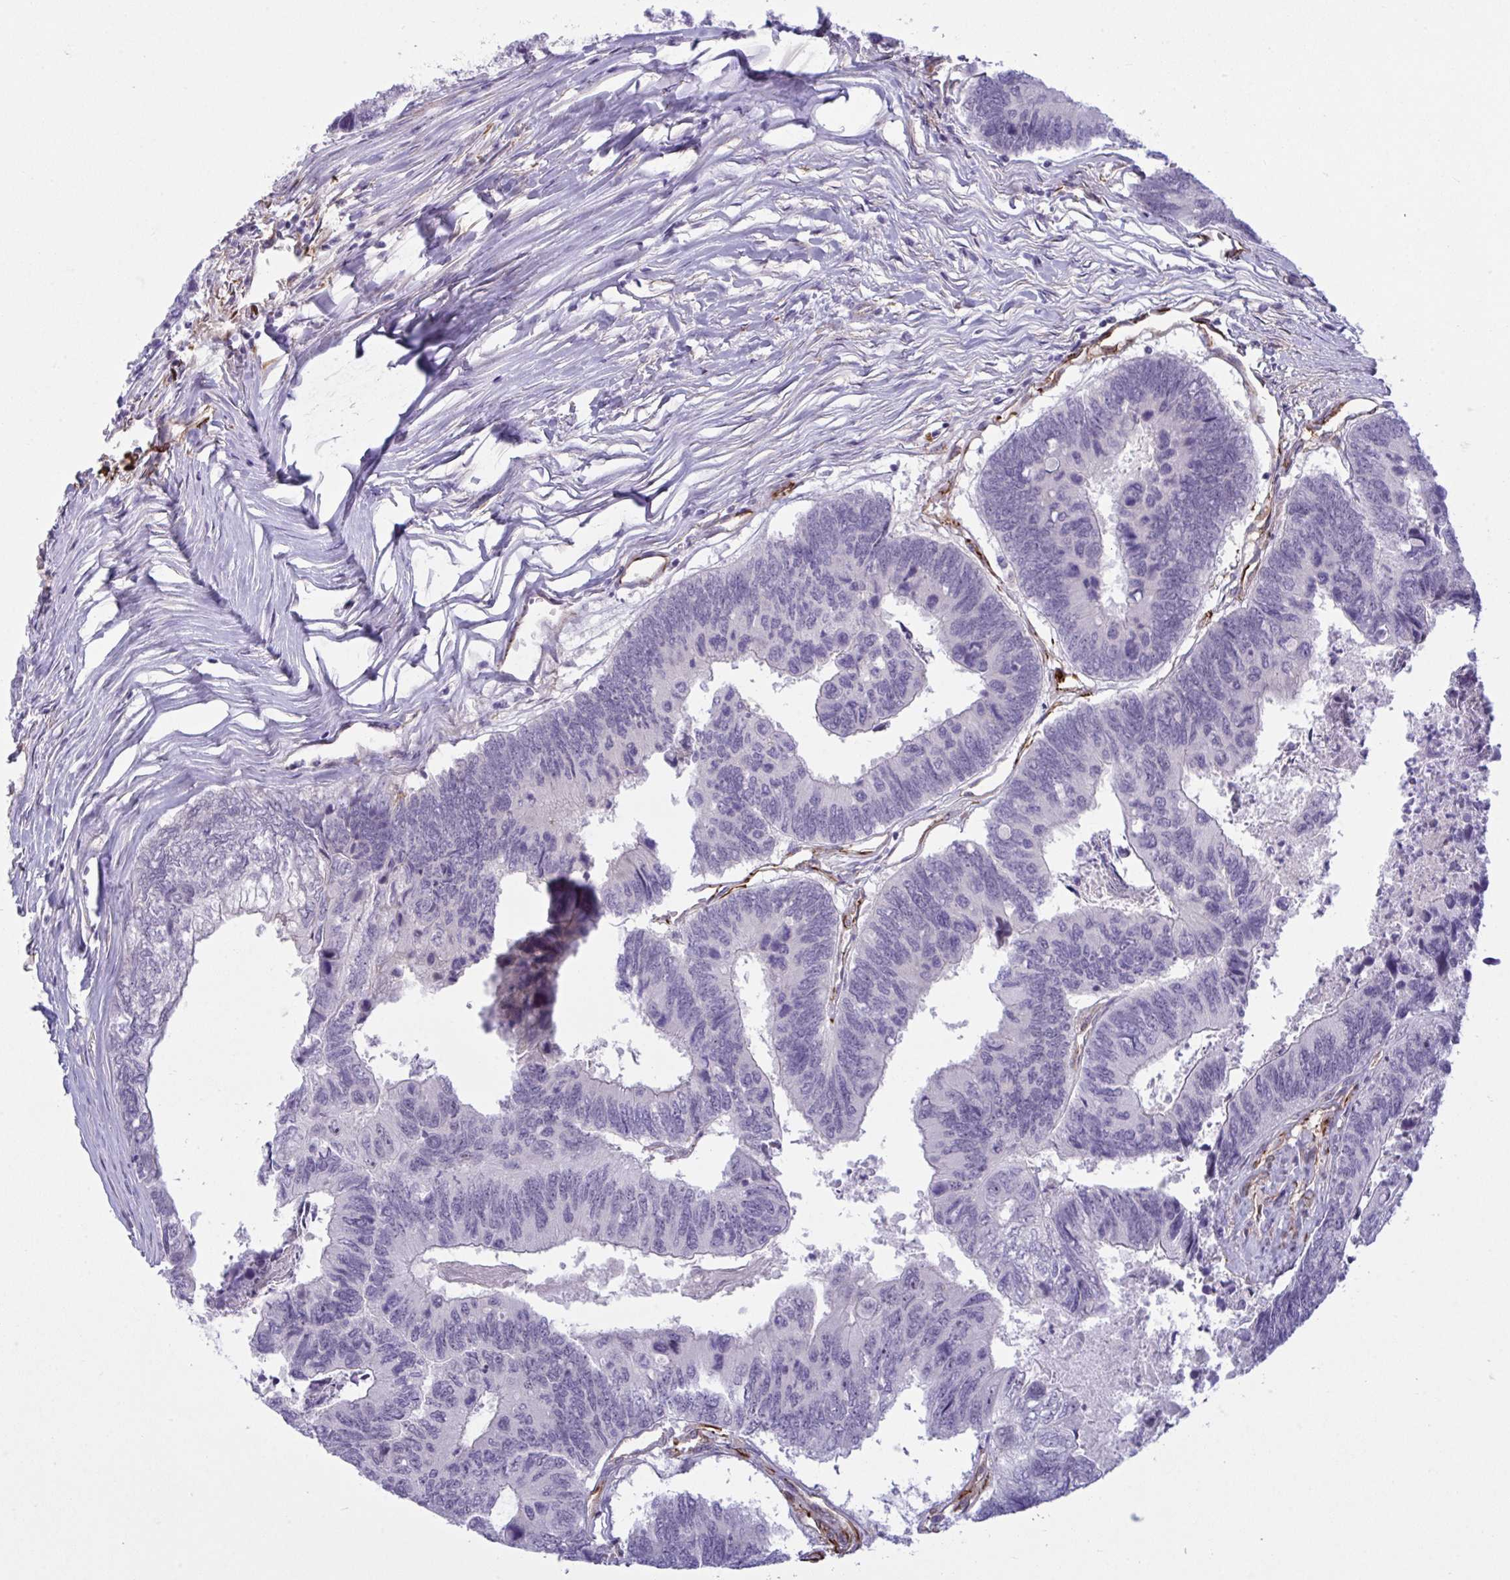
{"staining": {"intensity": "negative", "quantity": "none", "location": "none"}, "tissue": "colorectal cancer", "cell_type": "Tumor cells", "image_type": "cancer", "snomed": [{"axis": "morphology", "description": "Adenocarcinoma, NOS"}, {"axis": "topography", "description": "Colon"}], "caption": "High power microscopy micrograph of an immunohistochemistry image of colorectal cancer (adenocarcinoma), revealing no significant positivity in tumor cells. (DAB (3,3'-diaminobenzidine) immunohistochemistry (IHC) with hematoxylin counter stain).", "gene": "PRRT4", "patient": {"sex": "female", "age": 67}}